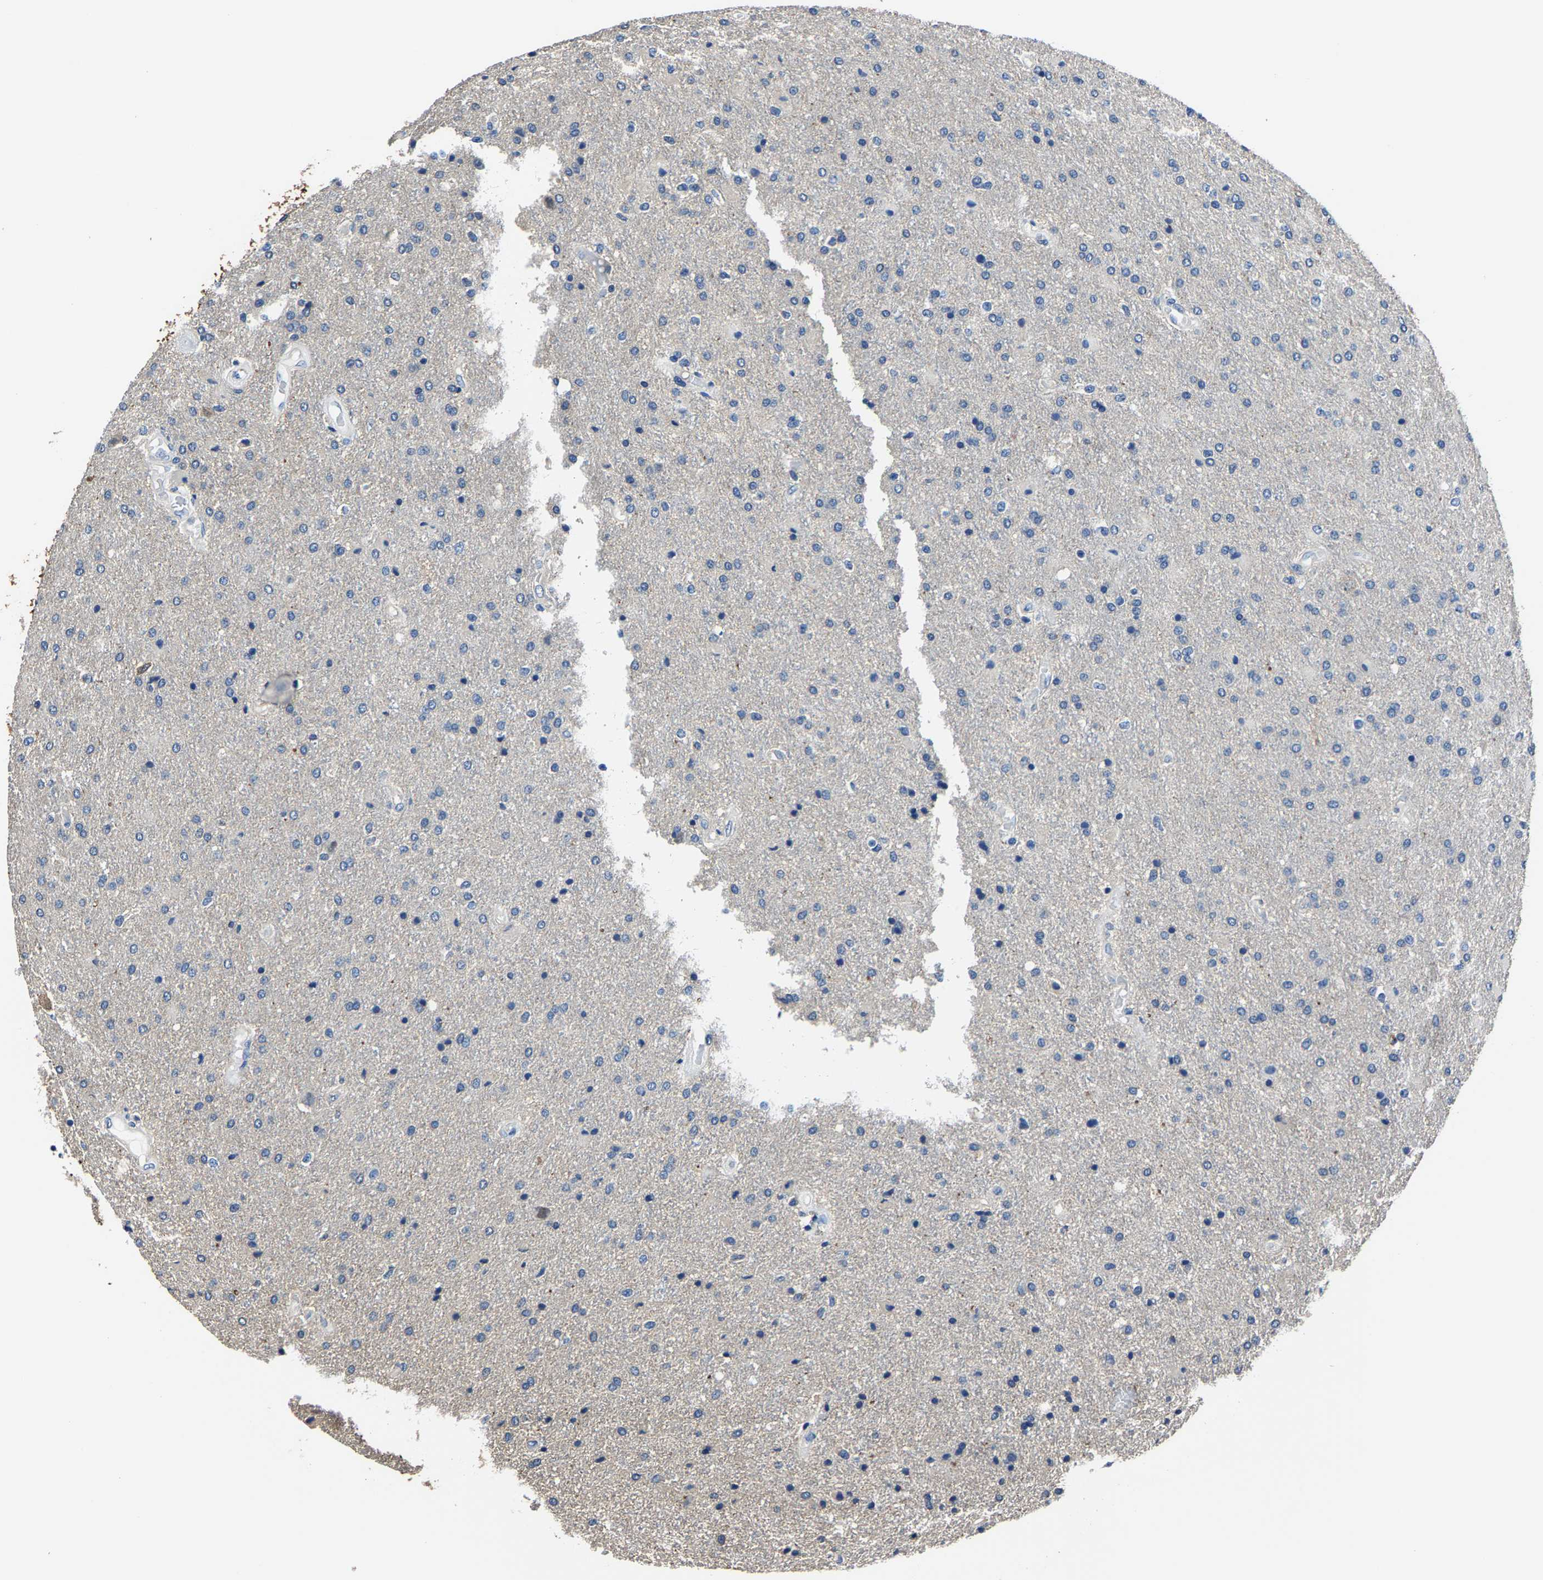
{"staining": {"intensity": "negative", "quantity": "none", "location": "none"}, "tissue": "glioma", "cell_type": "Tumor cells", "image_type": "cancer", "snomed": [{"axis": "morphology", "description": "Glioma, malignant, High grade"}, {"axis": "topography", "description": "Brain"}], "caption": "A photomicrograph of glioma stained for a protein exhibits no brown staining in tumor cells. (DAB immunohistochemistry (IHC) visualized using brightfield microscopy, high magnification).", "gene": "ALDOB", "patient": {"sex": "male", "age": 72}}